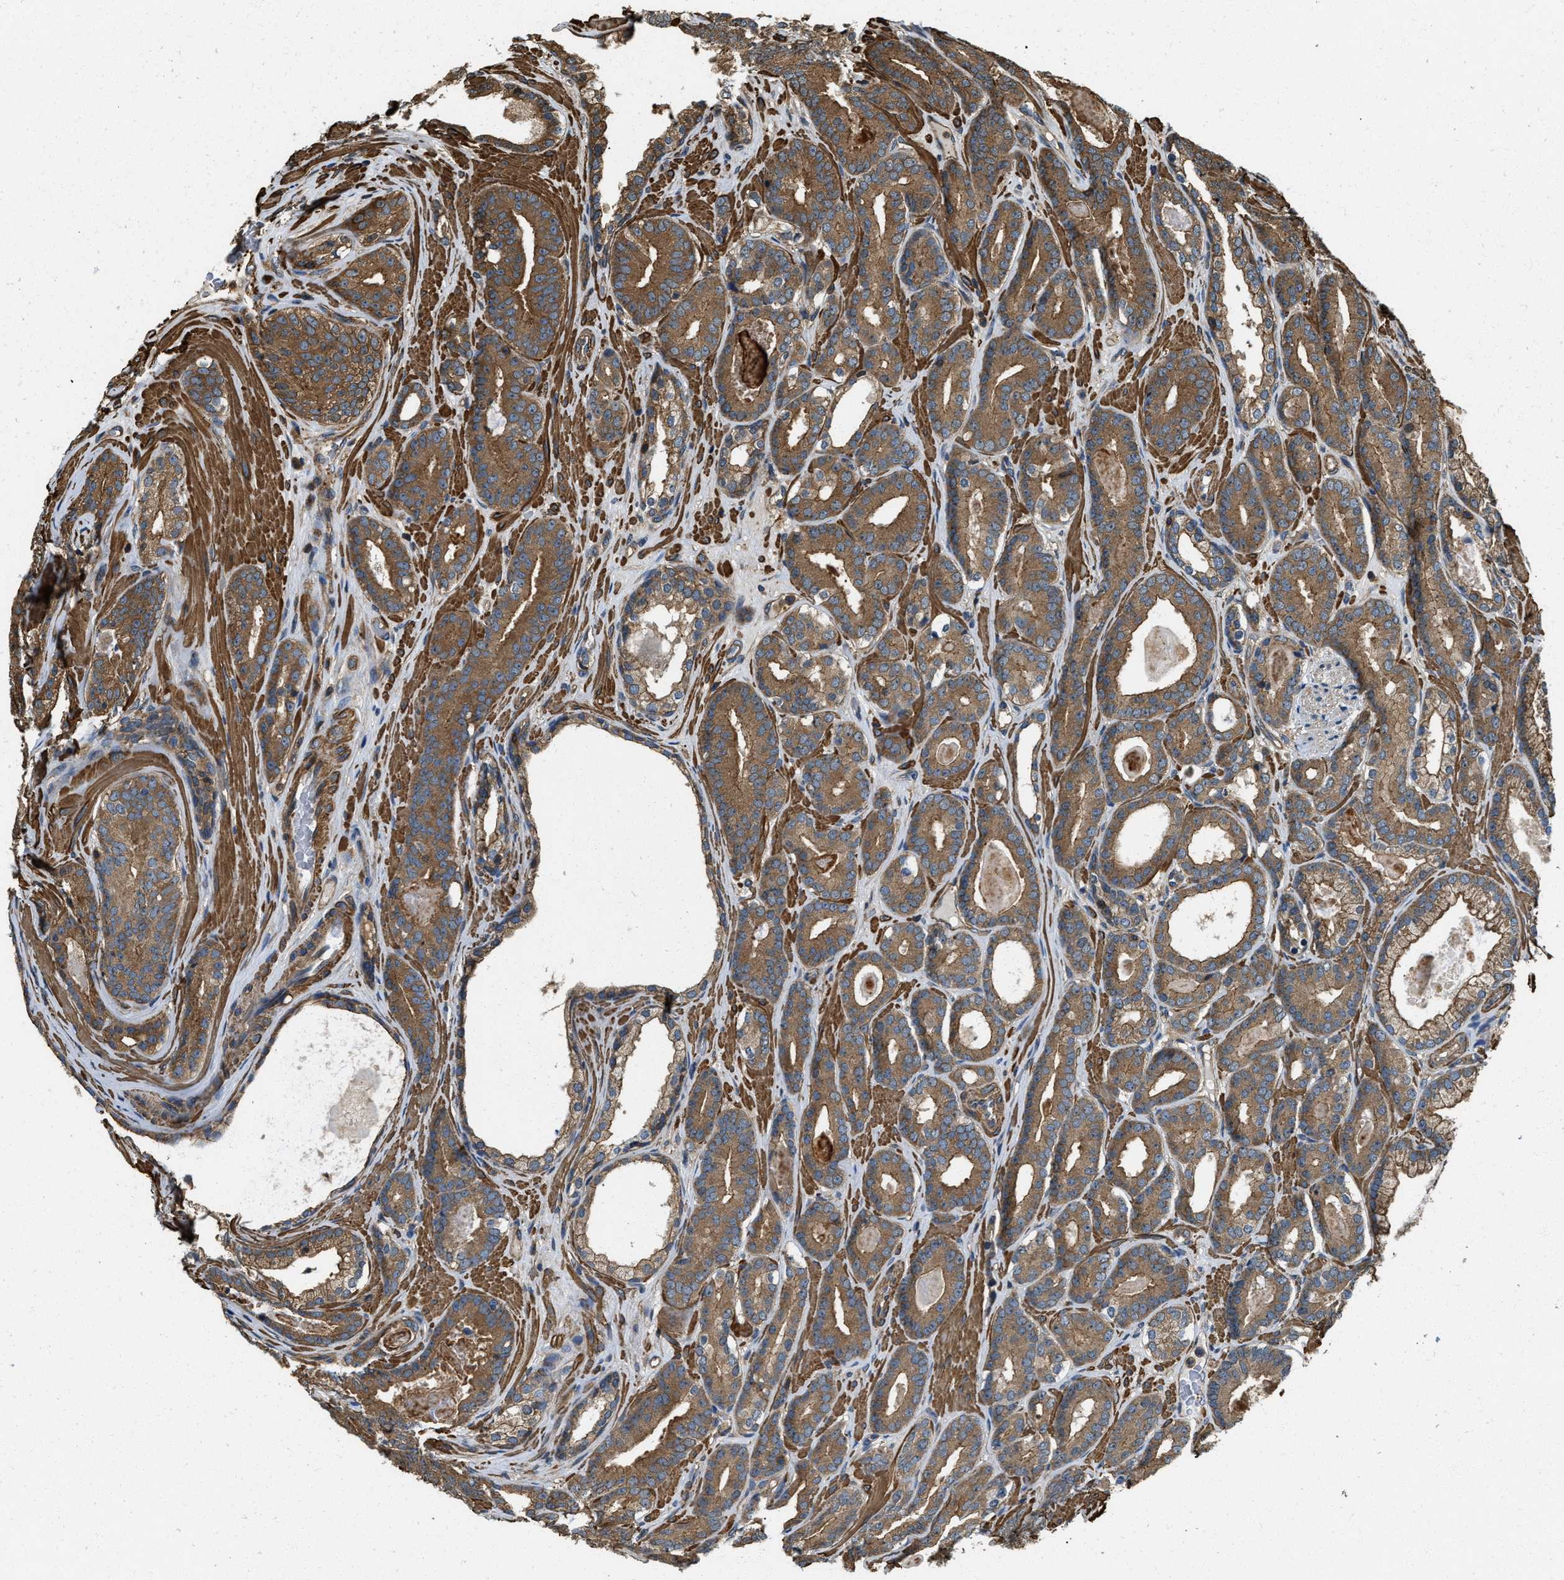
{"staining": {"intensity": "moderate", "quantity": ">75%", "location": "cytoplasmic/membranous"}, "tissue": "prostate cancer", "cell_type": "Tumor cells", "image_type": "cancer", "snomed": [{"axis": "morphology", "description": "Adenocarcinoma, High grade"}, {"axis": "topography", "description": "Prostate"}], "caption": "This photomicrograph demonstrates adenocarcinoma (high-grade) (prostate) stained with immunohistochemistry to label a protein in brown. The cytoplasmic/membranous of tumor cells show moderate positivity for the protein. Nuclei are counter-stained blue.", "gene": "YARS1", "patient": {"sex": "male", "age": 60}}